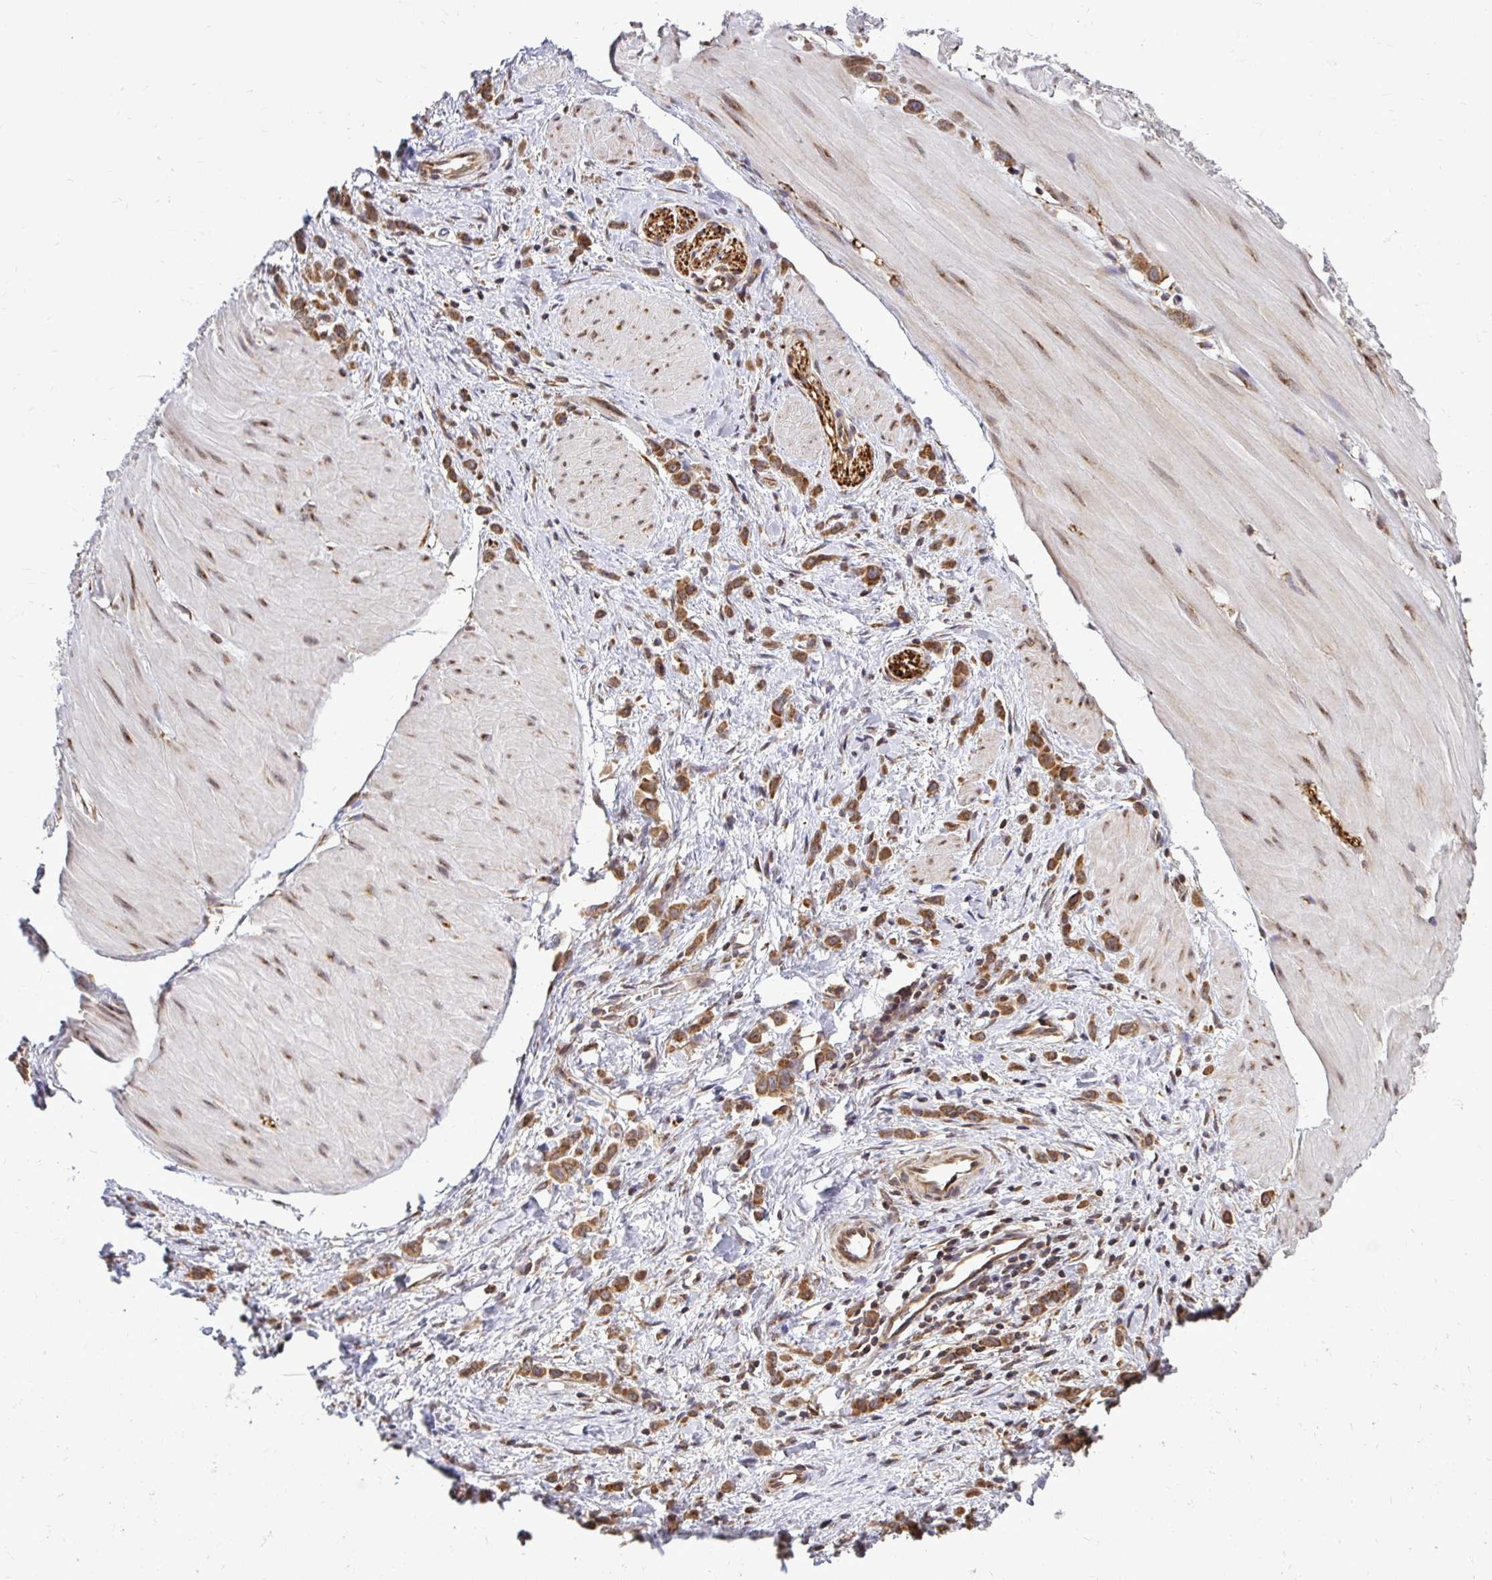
{"staining": {"intensity": "moderate", "quantity": ">75%", "location": "cytoplasmic/membranous"}, "tissue": "stomach cancer", "cell_type": "Tumor cells", "image_type": "cancer", "snomed": [{"axis": "morphology", "description": "Adenocarcinoma, NOS"}, {"axis": "topography", "description": "Stomach"}], "caption": "Stomach cancer was stained to show a protein in brown. There is medium levels of moderate cytoplasmic/membranous positivity in approximately >75% of tumor cells.", "gene": "FMR1", "patient": {"sex": "male", "age": 47}}